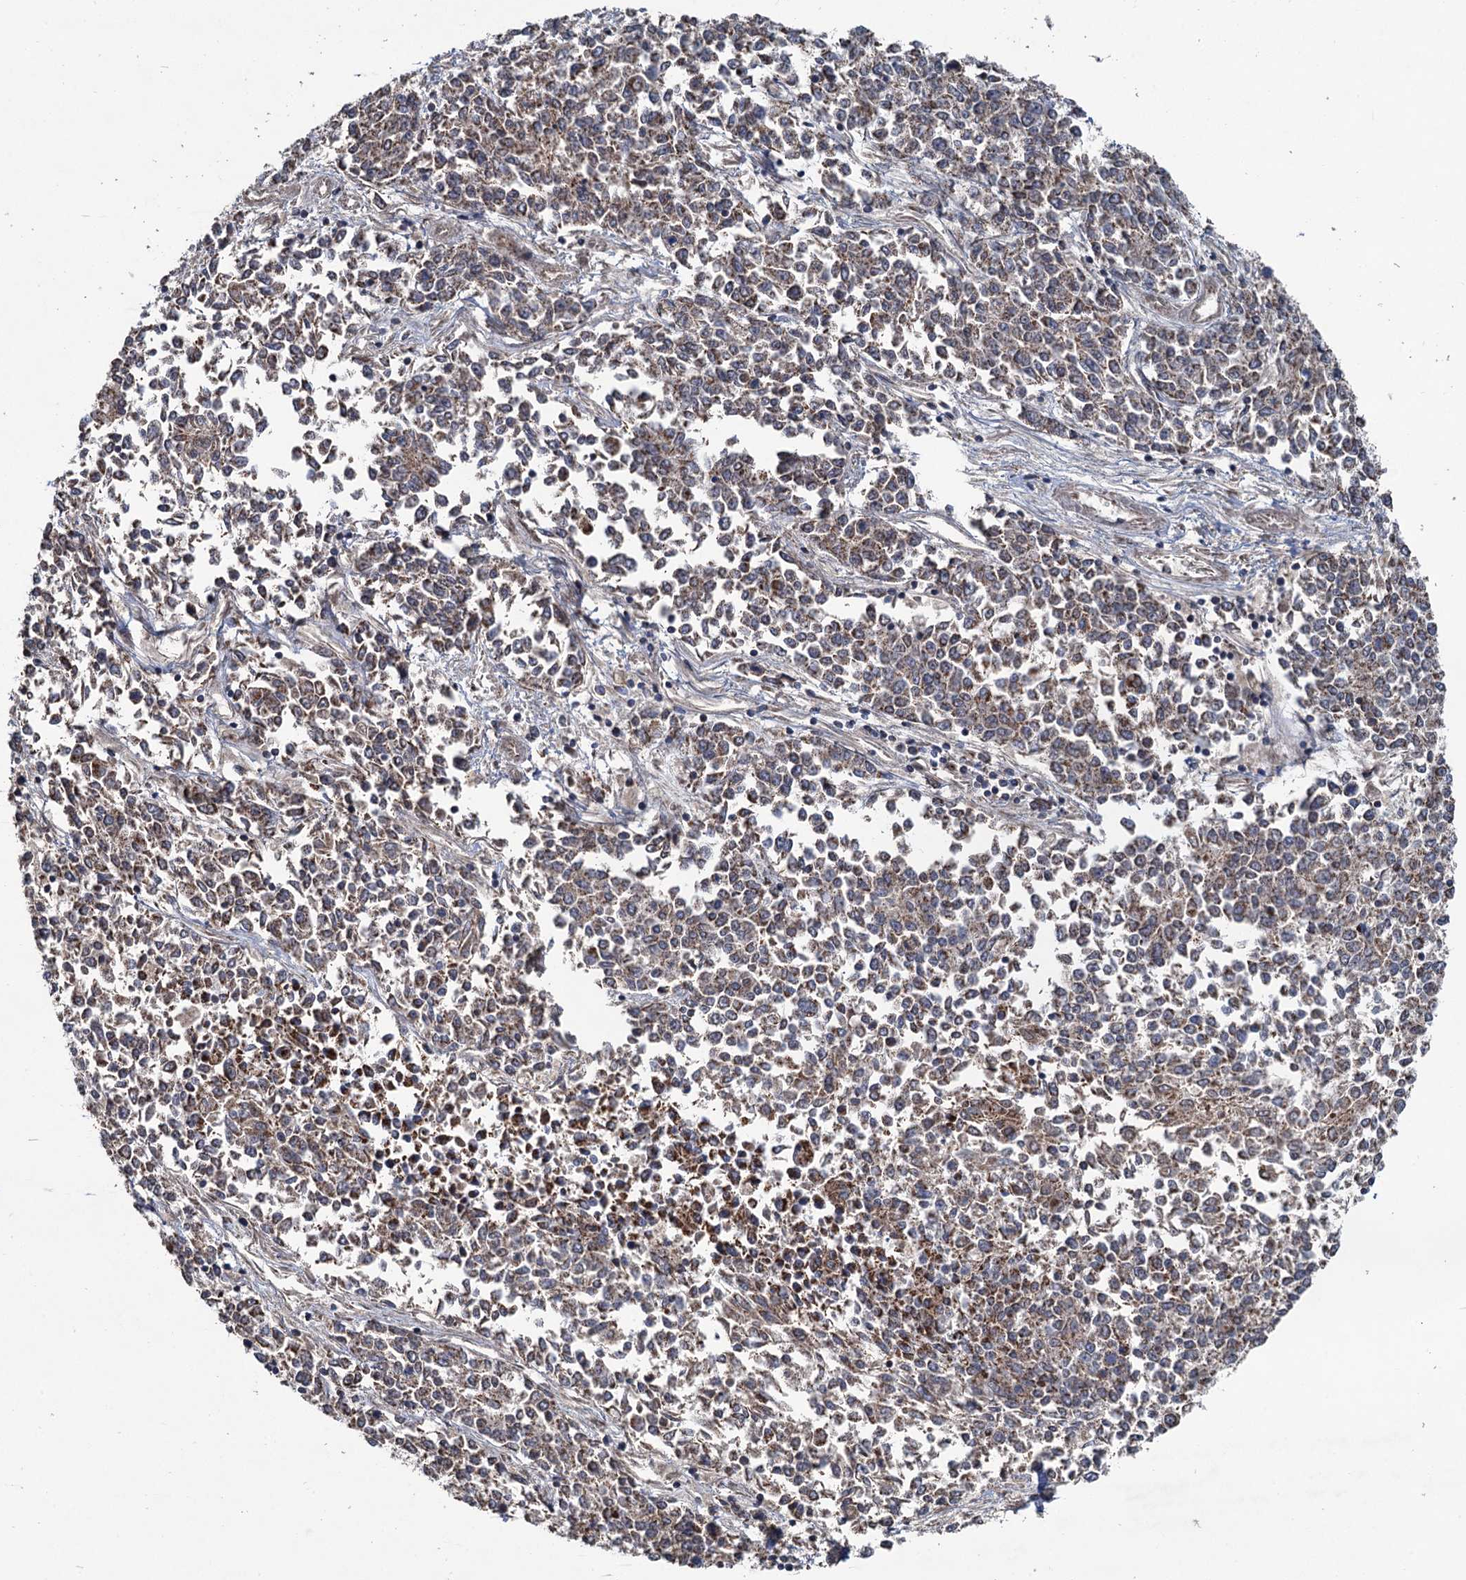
{"staining": {"intensity": "moderate", "quantity": ">75%", "location": "cytoplasmic/membranous"}, "tissue": "endometrial cancer", "cell_type": "Tumor cells", "image_type": "cancer", "snomed": [{"axis": "morphology", "description": "Adenocarcinoma, NOS"}, {"axis": "topography", "description": "Endometrium"}], "caption": "Immunohistochemical staining of human endometrial cancer (adenocarcinoma) demonstrates medium levels of moderate cytoplasmic/membranous staining in about >75% of tumor cells.", "gene": "METTL4", "patient": {"sex": "female", "age": 50}}